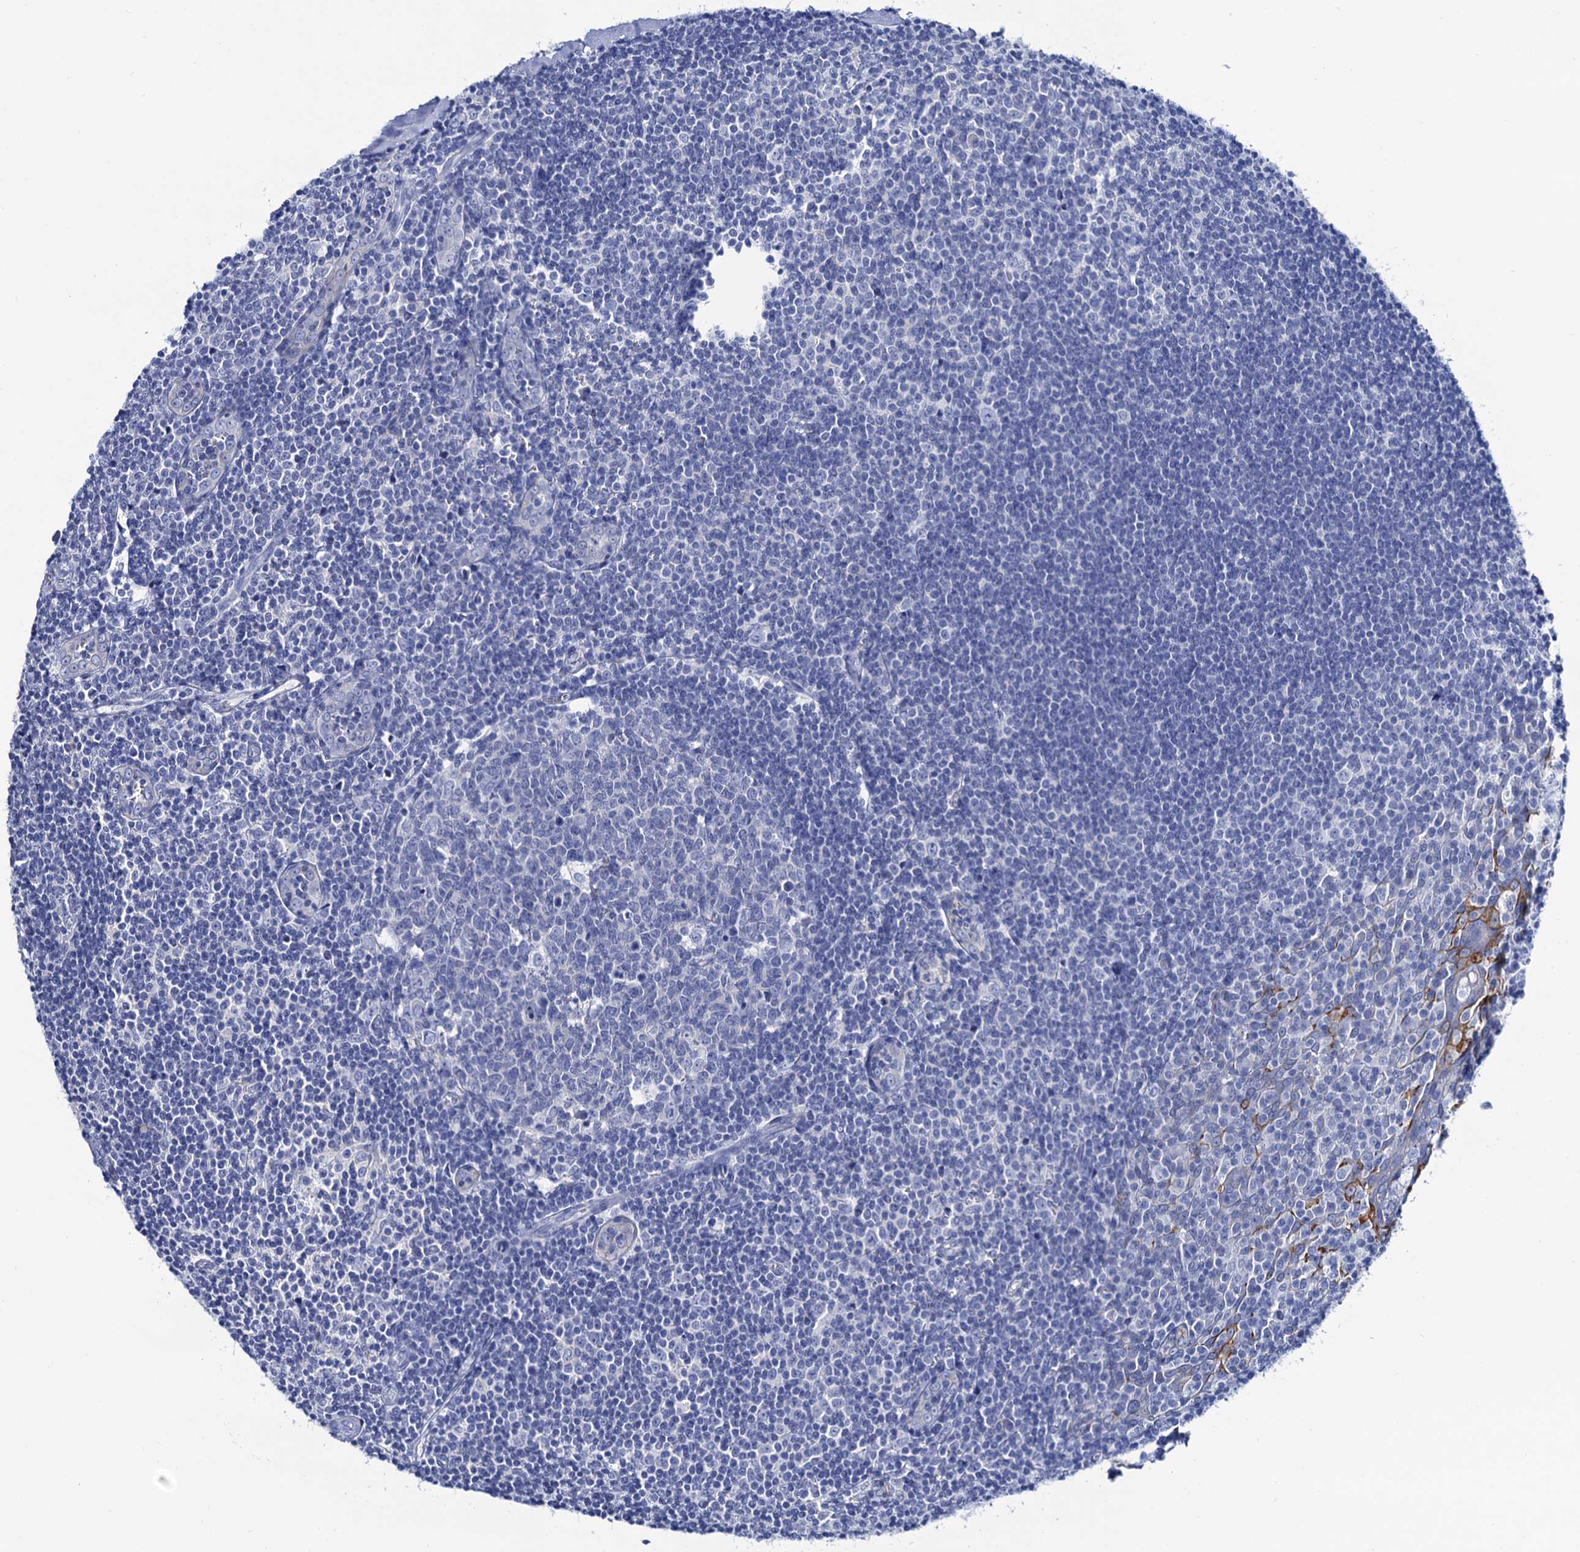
{"staining": {"intensity": "negative", "quantity": "none", "location": "none"}, "tissue": "tonsil", "cell_type": "Germinal center cells", "image_type": "normal", "snomed": [{"axis": "morphology", "description": "Normal tissue, NOS"}, {"axis": "topography", "description": "Tonsil"}], "caption": "Image shows no protein expression in germinal center cells of normal tonsil. Nuclei are stained in blue.", "gene": "RAB3IP", "patient": {"sex": "male", "age": 27}}